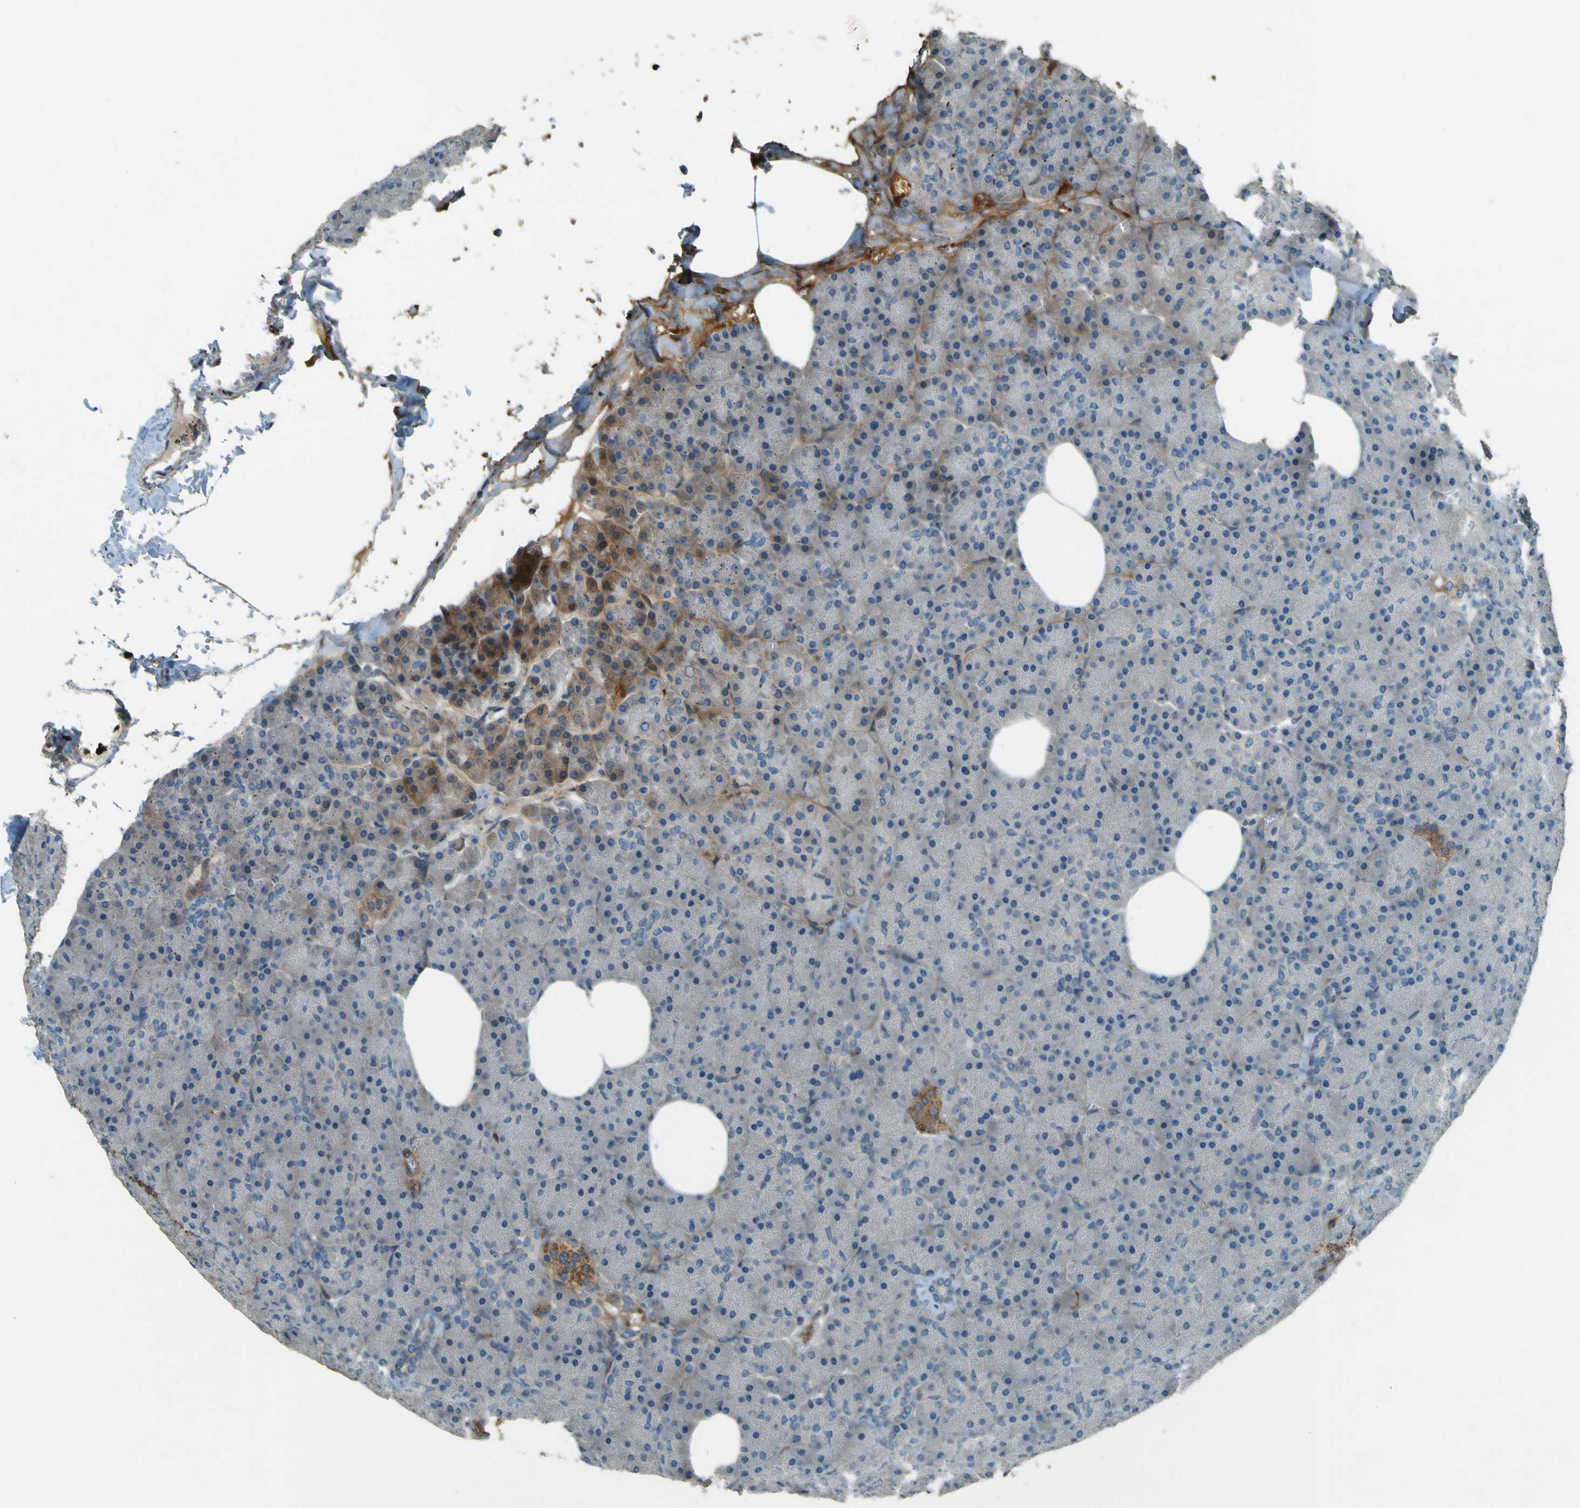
{"staining": {"intensity": "weak", "quantity": "<25%", "location": "cytoplasmic/membranous"}, "tissue": "pancreas", "cell_type": "Exocrine glandular cells", "image_type": "normal", "snomed": [{"axis": "morphology", "description": "Normal tissue, NOS"}, {"axis": "topography", "description": "Pancreas"}], "caption": "Photomicrograph shows no protein expression in exocrine glandular cells of unremarkable pancreas.", "gene": "LPCAT1", "patient": {"sex": "female", "age": 35}}